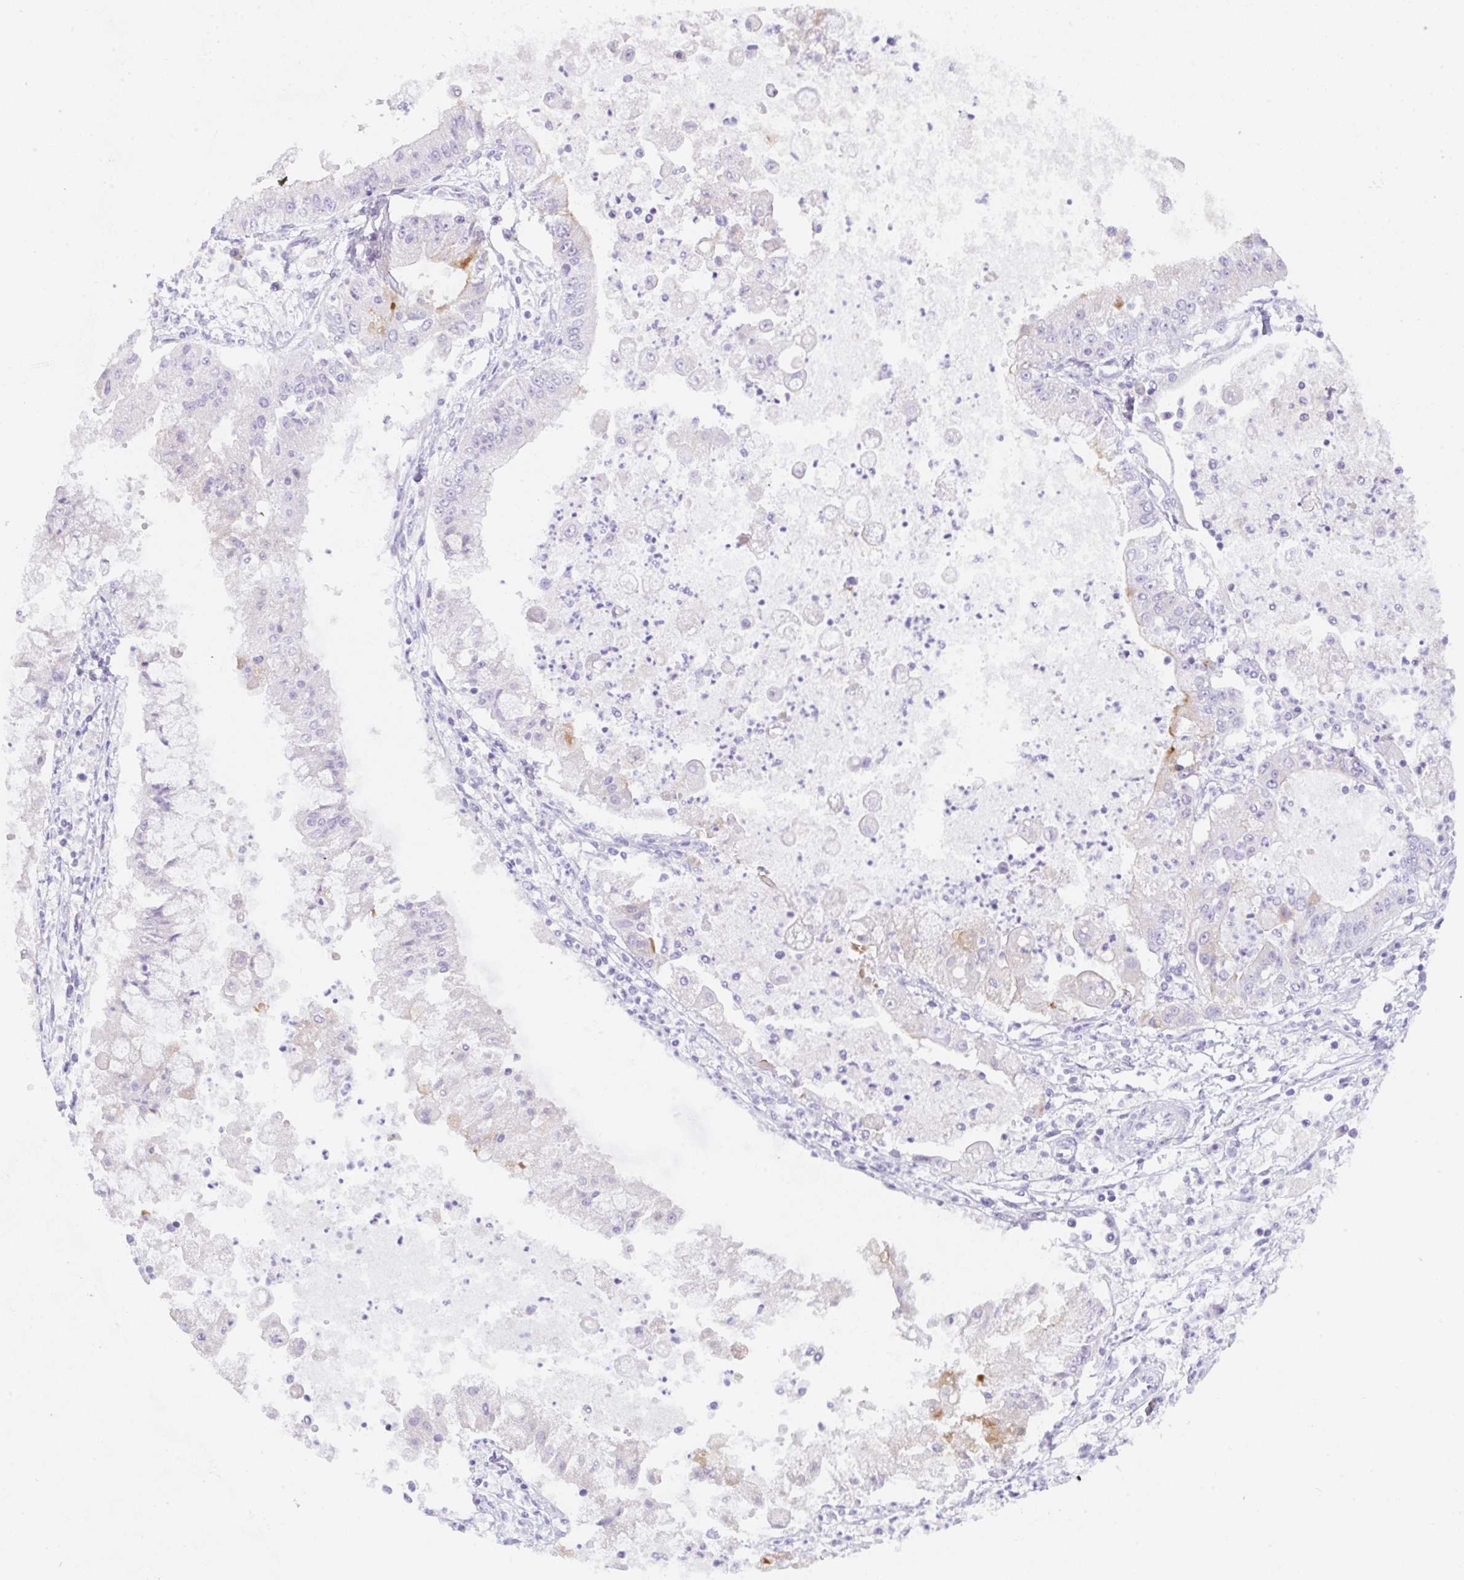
{"staining": {"intensity": "moderate", "quantity": "<25%", "location": "cytoplasmic/membranous"}, "tissue": "ovarian cancer", "cell_type": "Tumor cells", "image_type": "cancer", "snomed": [{"axis": "morphology", "description": "Cystadenocarcinoma, mucinous, NOS"}, {"axis": "topography", "description": "Ovary"}], "caption": "There is low levels of moderate cytoplasmic/membranous positivity in tumor cells of ovarian cancer, as demonstrated by immunohistochemical staining (brown color).", "gene": "KLK8", "patient": {"sex": "female", "age": 70}}